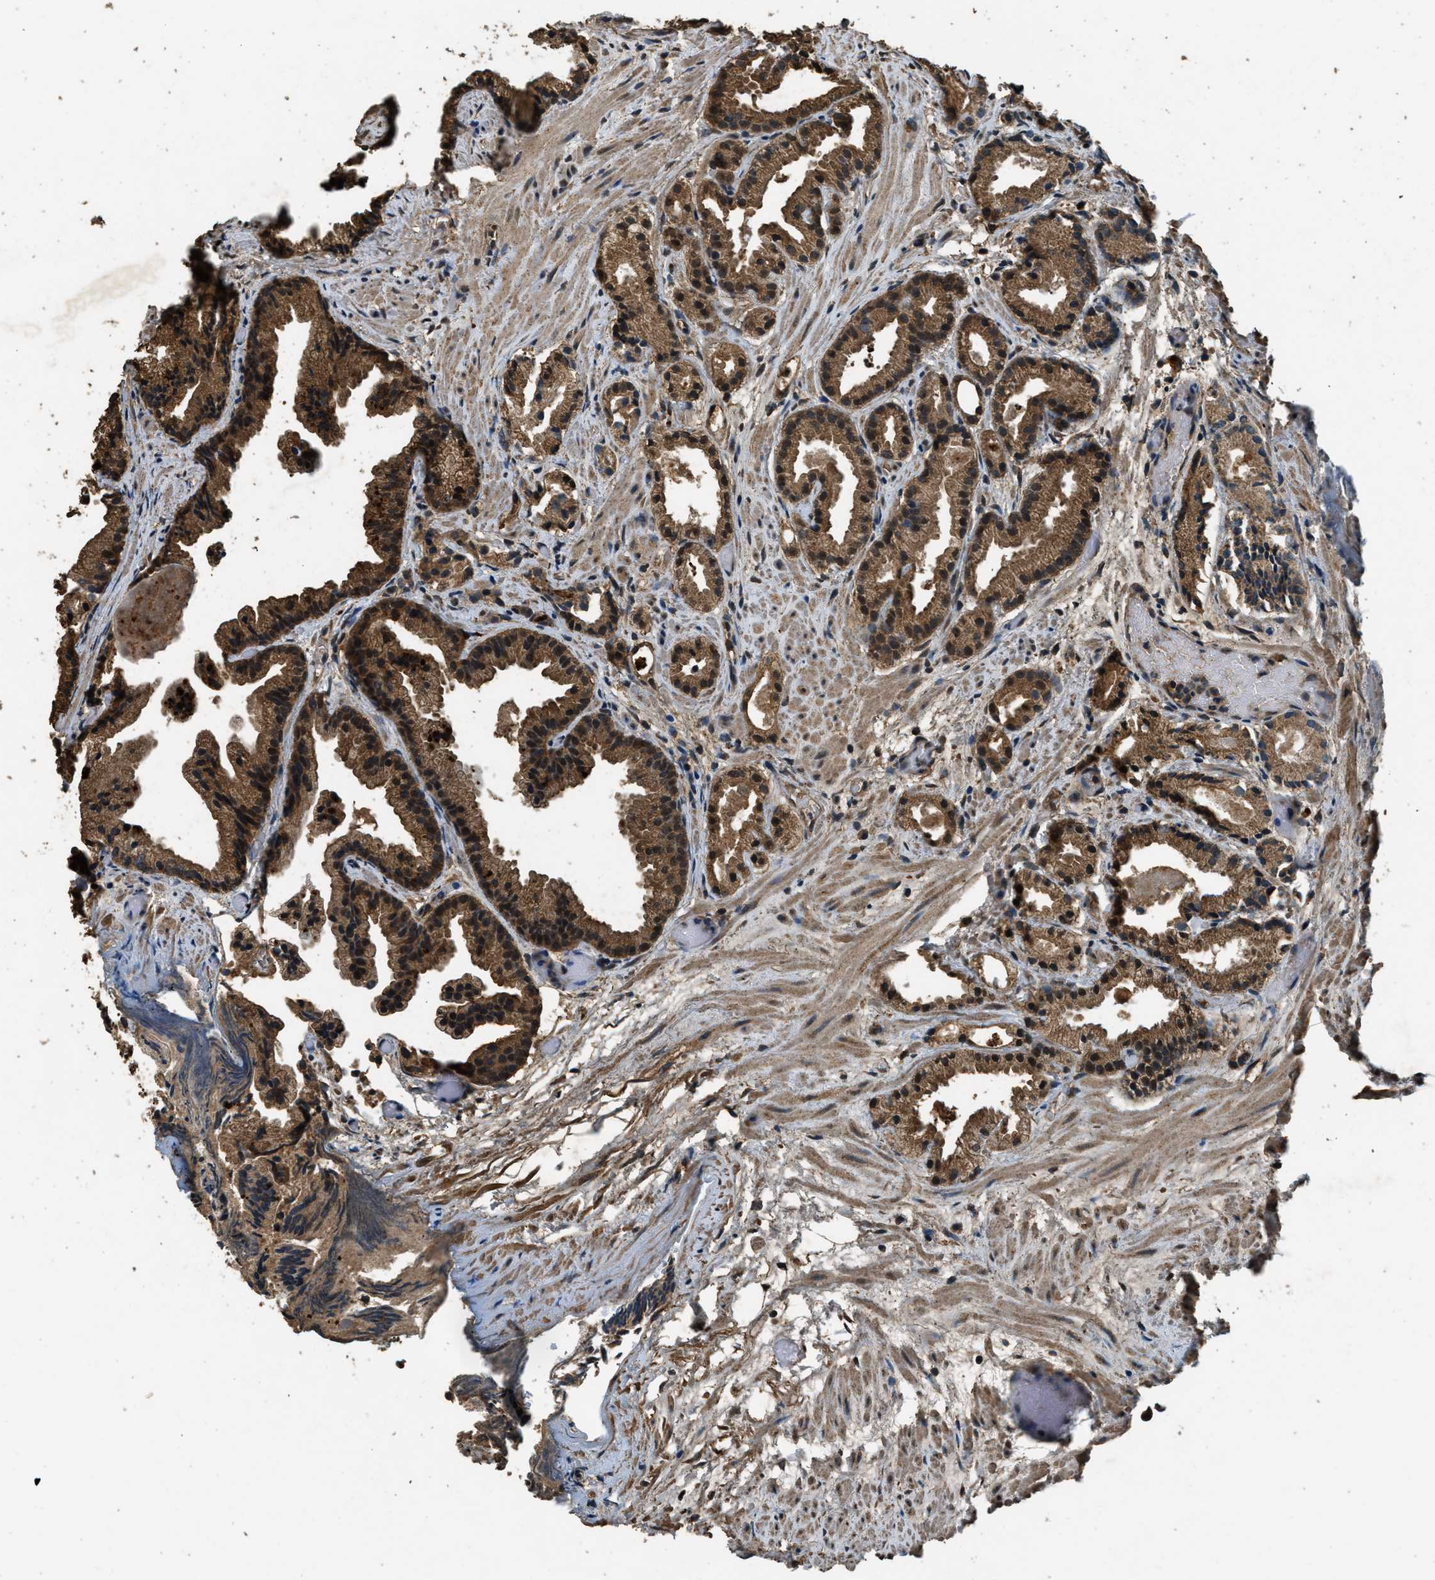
{"staining": {"intensity": "strong", "quantity": ">75%", "location": "cytoplasmic/membranous"}, "tissue": "prostate cancer", "cell_type": "Tumor cells", "image_type": "cancer", "snomed": [{"axis": "morphology", "description": "Adenocarcinoma, Low grade"}, {"axis": "topography", "description": "Prostate"}], "caption": "A micrograph of prostate cancer (adenocarcinoma (low-grade)) stained for a protein displays strong cytoplasmic/membranous brown staining in tumor cells.", "gene": "SALL3", "patient": {"sex": "male", "age": 89}}